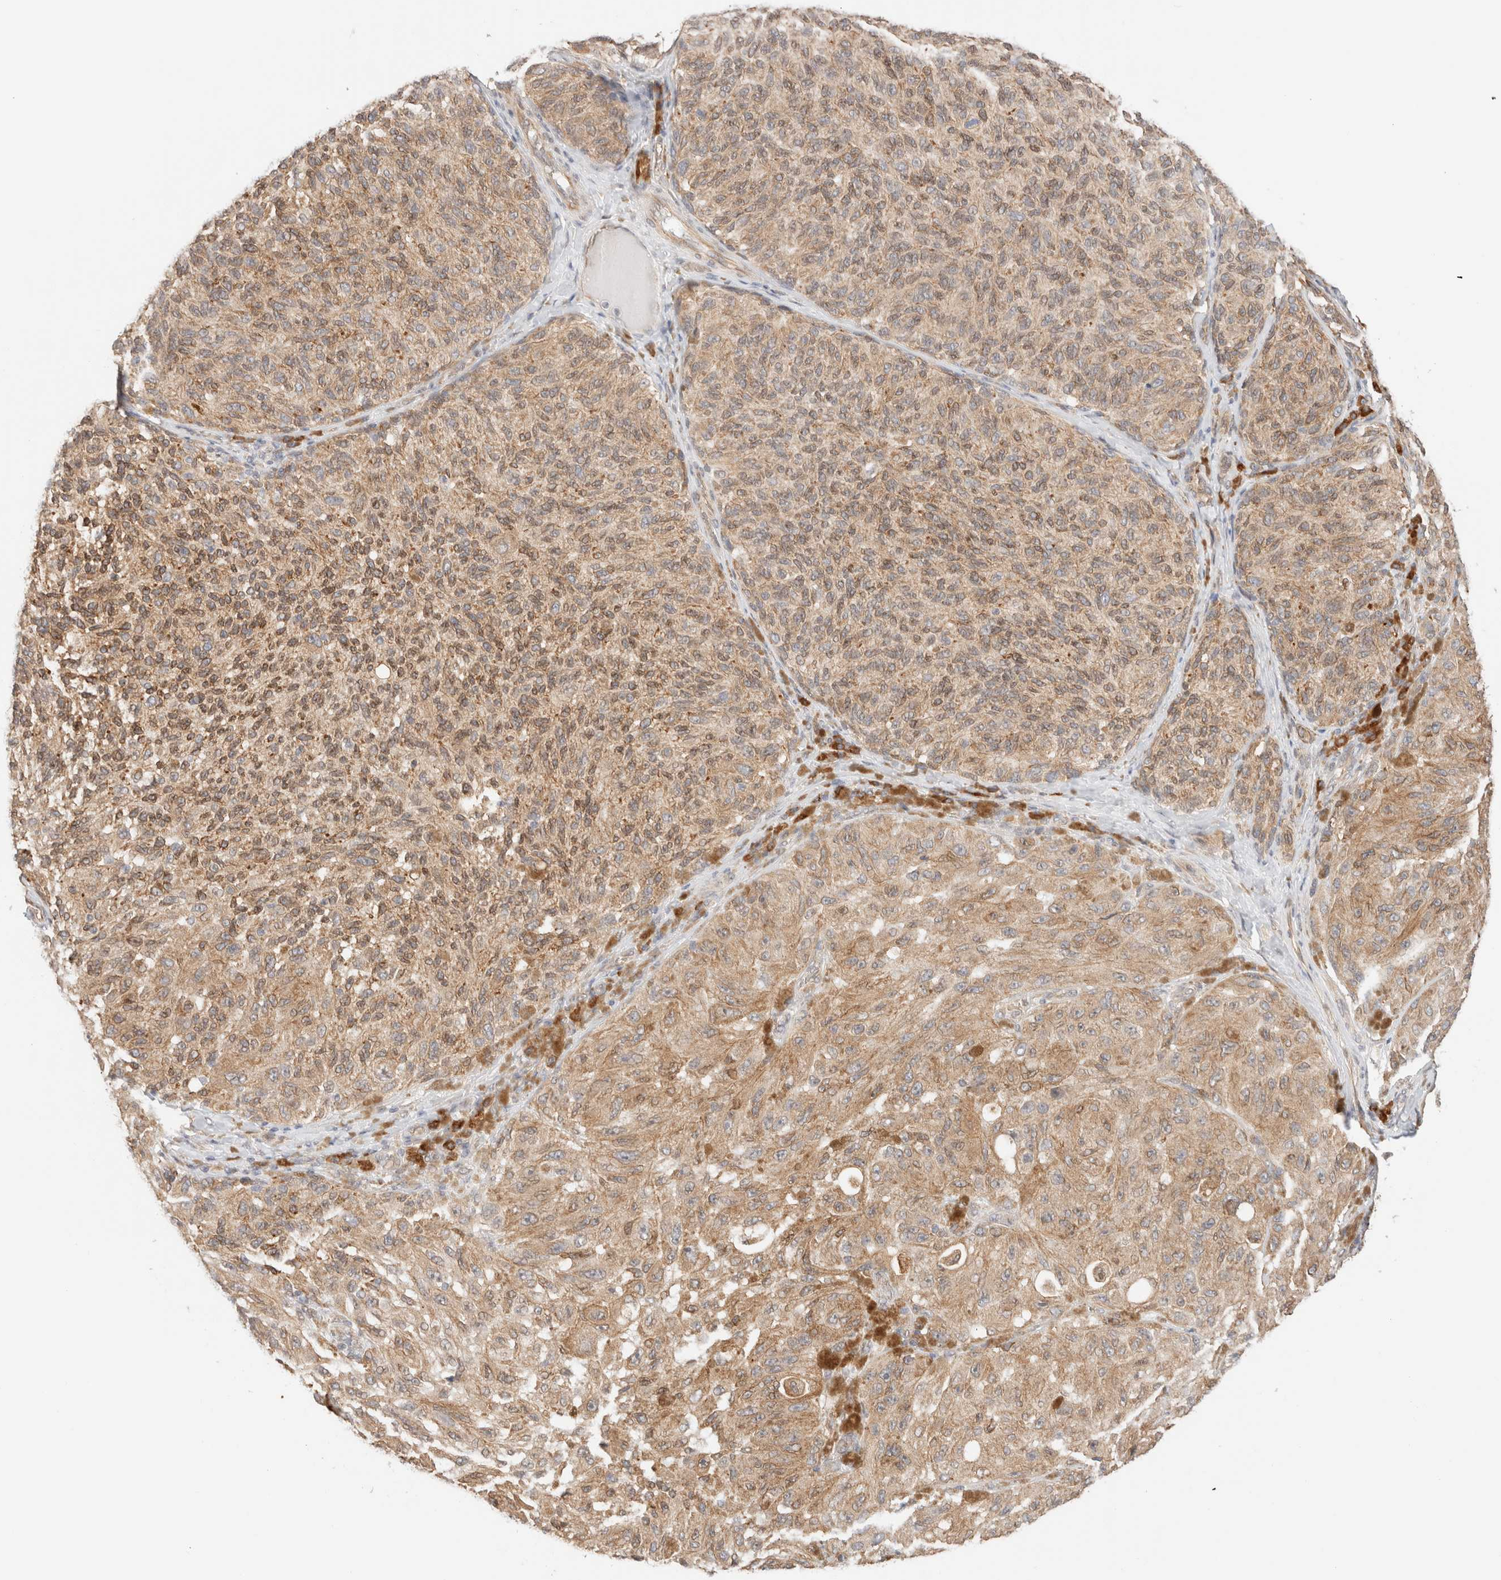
{"staining": {"intensity": "moderate", "quantity": ">75%", "location": "cytoplasmic/membranous"}, "tissue": "melanoma", "cell_type": "Tumor cells", "image_type": "cancer", "snomed": [{"axis": "morphology", "description": "Malignant melanoma, NOS"}, {"axis": "topography", "description": "Skin"}], "caption": "Malignant melanoma was stained to show a protein in brown. There is medium levels of moderate cytoplasmic/membranous positivity in about >75% of tumor cells. The protein of interest is shown in brown color, while the nuclei are stained blue.", "gene": "SYVN1", "patient": {"sex": "female", "age": 73}}